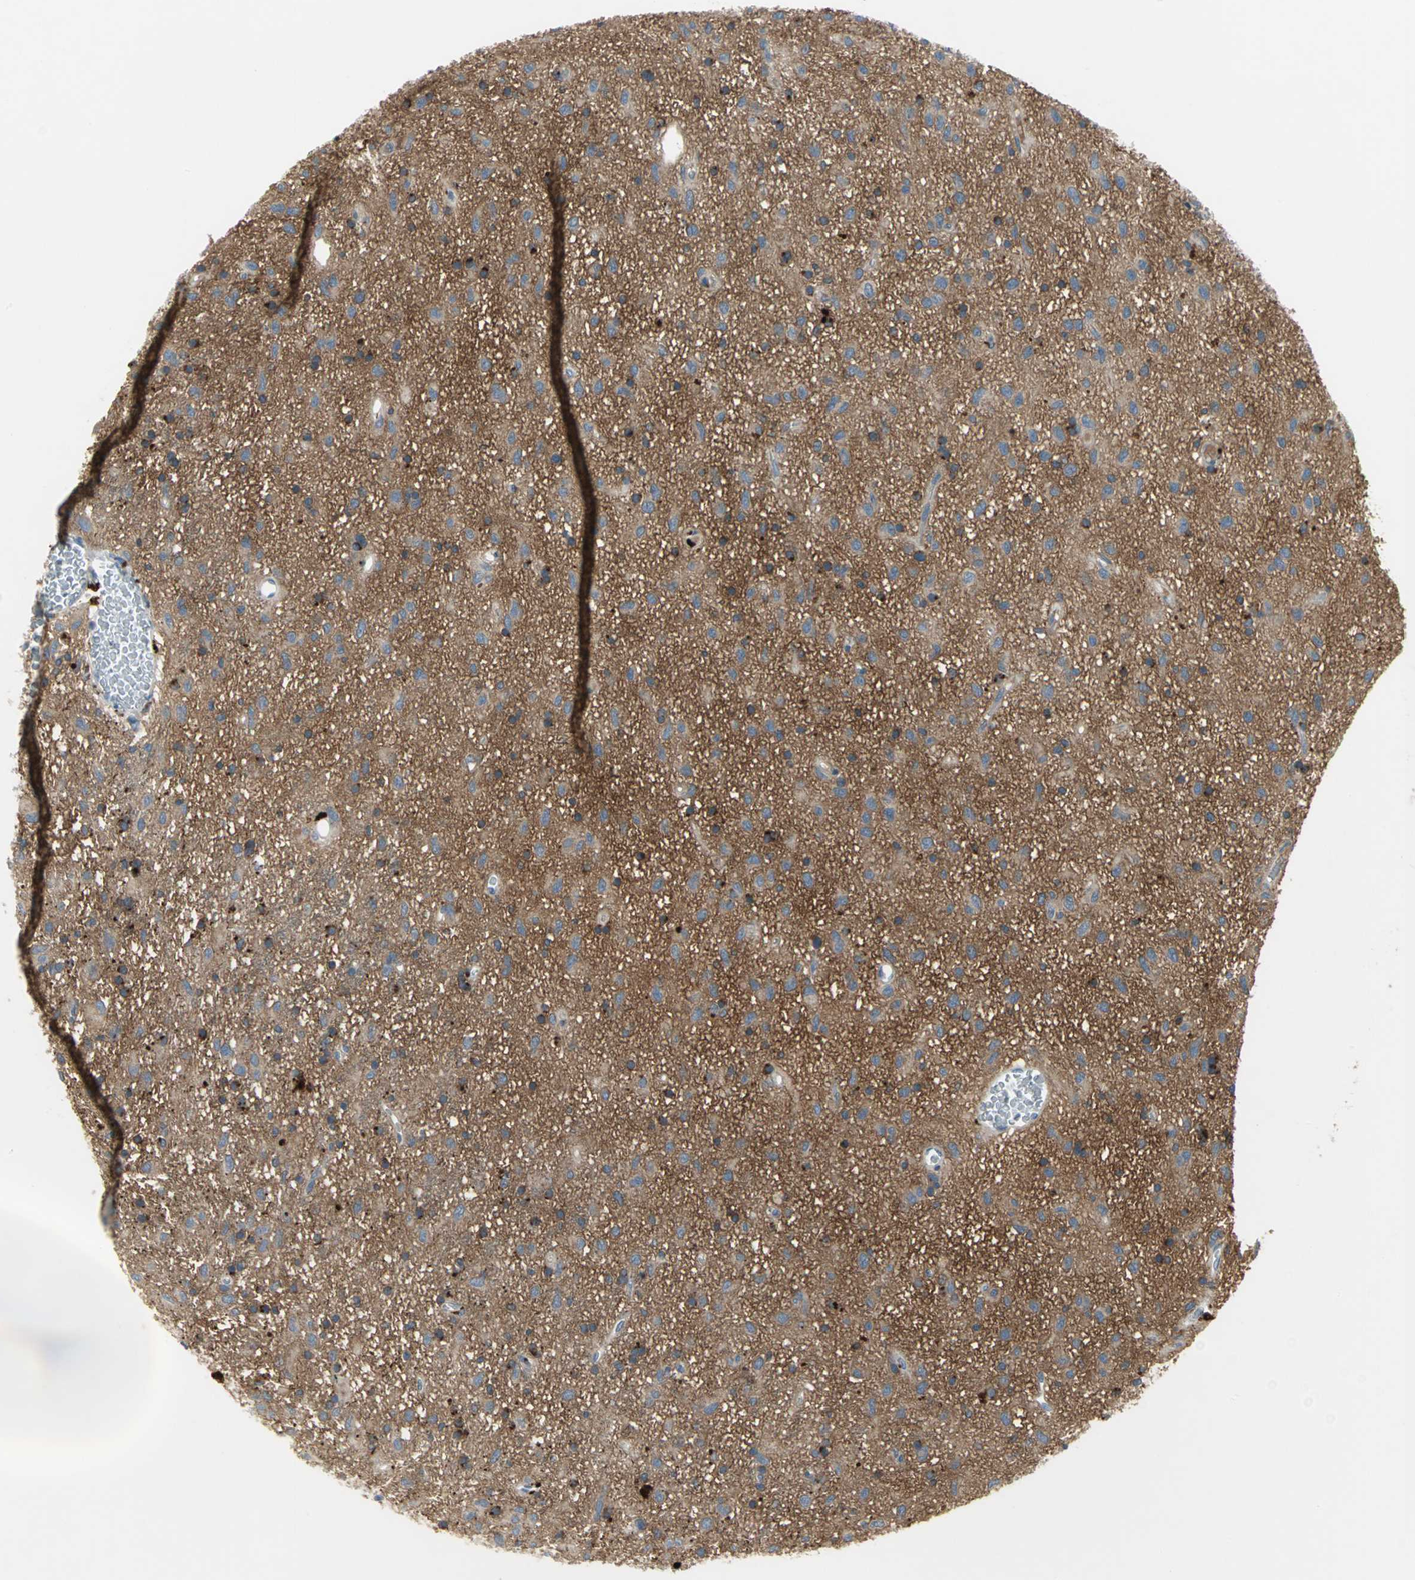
{"staining": {"intensity": "strong", "quantity": "<25%", "location": "cytoplasmic/membranous"}, "tissue": "glioma", "cell_type": "Tumor cells", "image_type": "cancer", "snomed": [{"axis": "morphology", "description": "Glioma, malignant, Low grade"}, {"axis": "topography", "description": "Brain"}], "caption": "Approximately <25% of tumor cells in malignant low-grade glioma demonstrate strong cytoplasmic/membranous protein expression as visualized by brown immunohistochemical staining.", "gene": "PTGDS", "patient": {"sex": "male", "age": 77}}